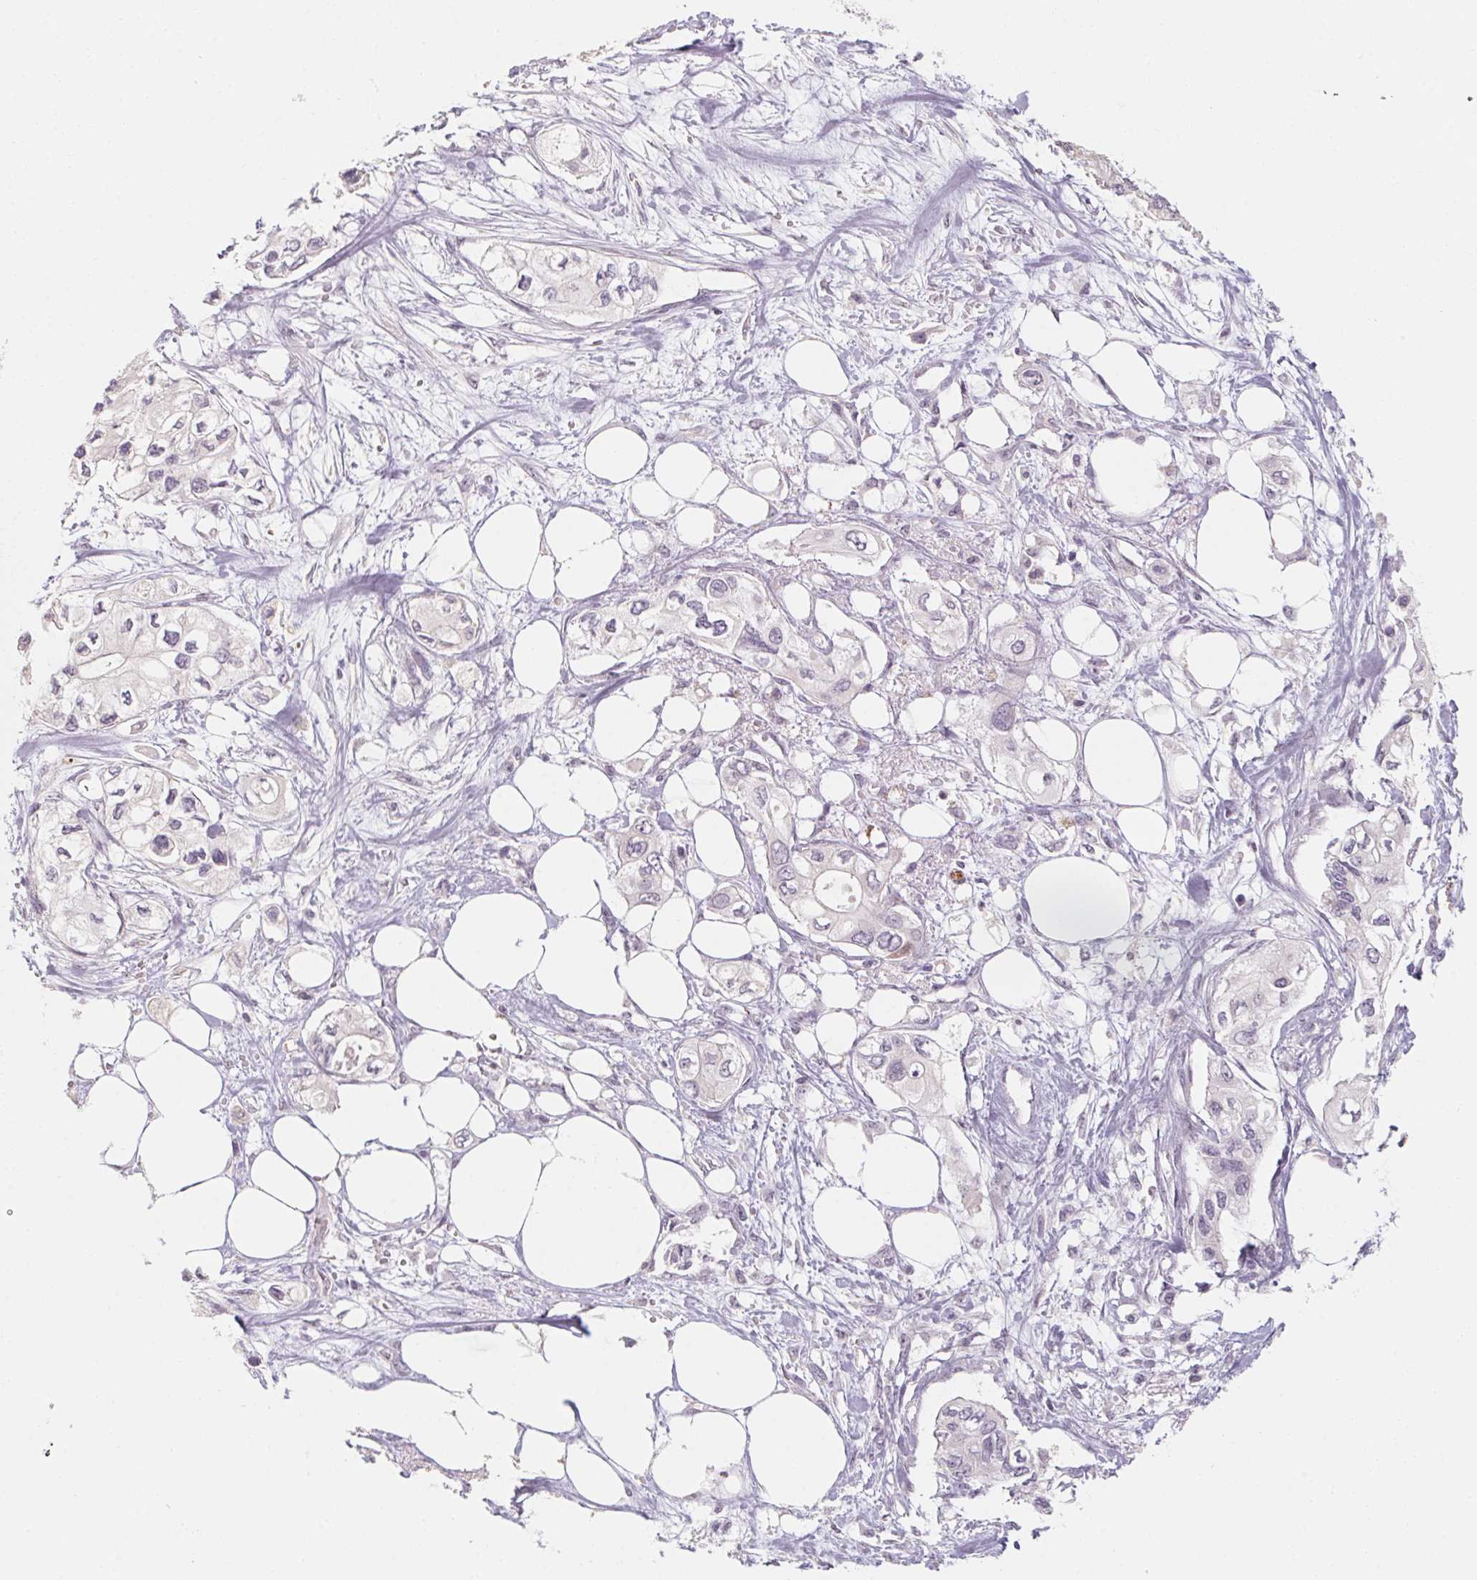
{"staining": {"intensity": "negative", "quantity": "none", "location": "none"}, "tissue": "pancreatic cancer", "cell_type": "Tumor cells", "image_type": "cancer", "snomed": [{"axis": "morphology", "description": "Adenocarcinoma, NOS"}, {"axis": "topography", "description": "Pancreas"}], "caption": "Histopathology image shows no significant protein expression in tumor cells of adenocarcinoma (pancreatic).", "gene": "CAPZA3", "patient": {"sex": "female", "age": 63}}